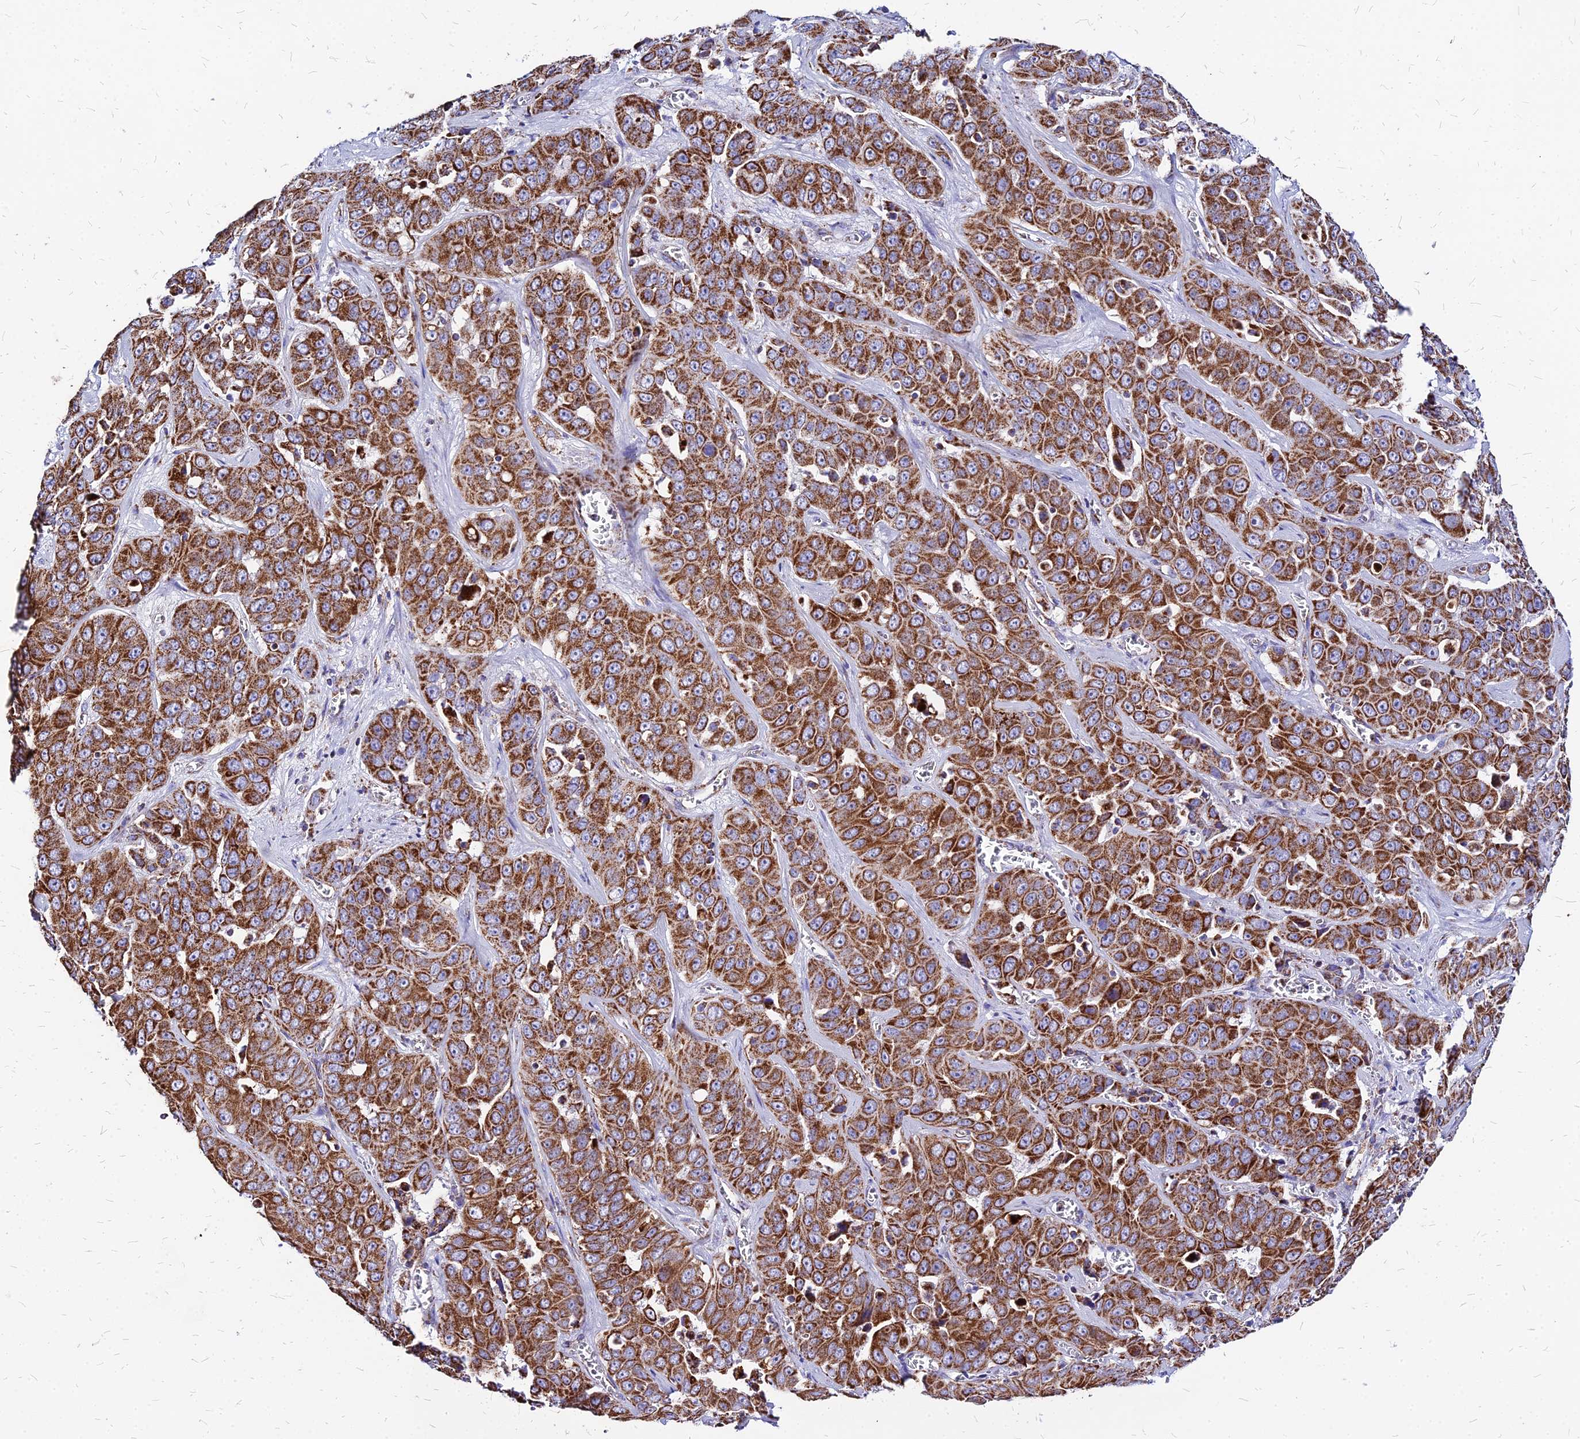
{"staining": {"intensity": "strong", "quantity": ">75%", "location": "cytoplasmic/membranous"}, "tissue": "liver cancer", "cell_type": "Tumor cells", "image_type": "cancer", "snomed": [{"axis": "morphology", "description": "Cholangiocarcinoma"}, {"axis": "topography", "description": "Liver"}], "caption": "Strong cytoplasmic/membranous expression is appreciated in approximately >75% of tumor cells in liver cancer (cholangiocarcinoma).", "gene": "DLD", "patient": {"sex": "female", "age": 52}}